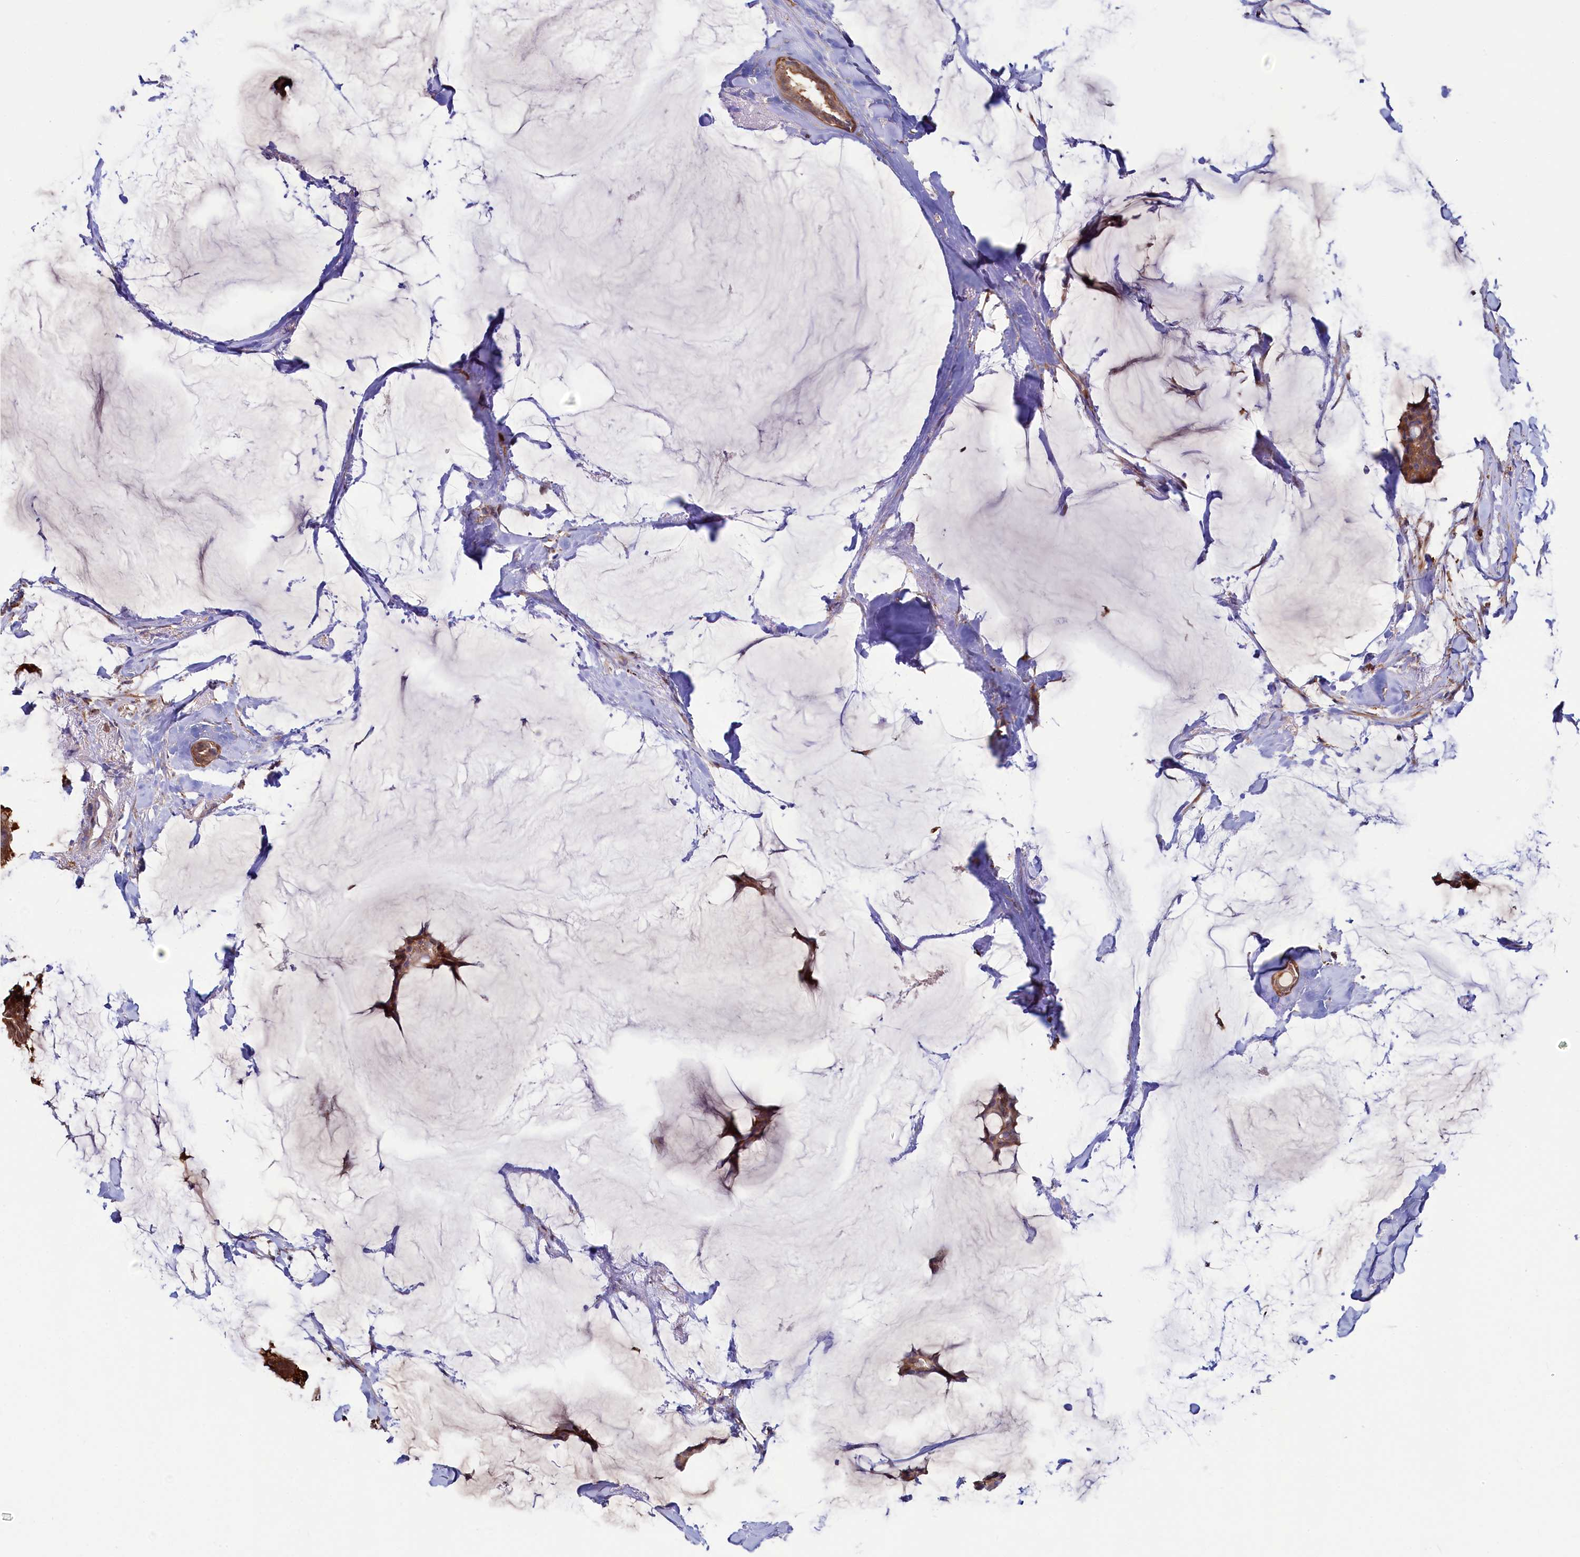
{"staining": {"intensity": "moderate", "quantity": "25%-75%", "location": "cytoplasmic/membranous"}, "tissue": "breast cancer", "cell_type": "Tumor cells", "image_type": "cancer", "snomed": [{"axis": "morphology", "description": "Duct carcinoma"}, {"axis": "topography", "description": "Breast"}], "caption": "Immunohistochemistry of human breast cancer (infiltrating ductal carcinoma) demonstrates medium levels of moderate cytoplasmic/membranous positivity in about 25%-75% of tumor cells.", "gene": "ASTE1", "patient": {"sex": "female", "age": 93}}